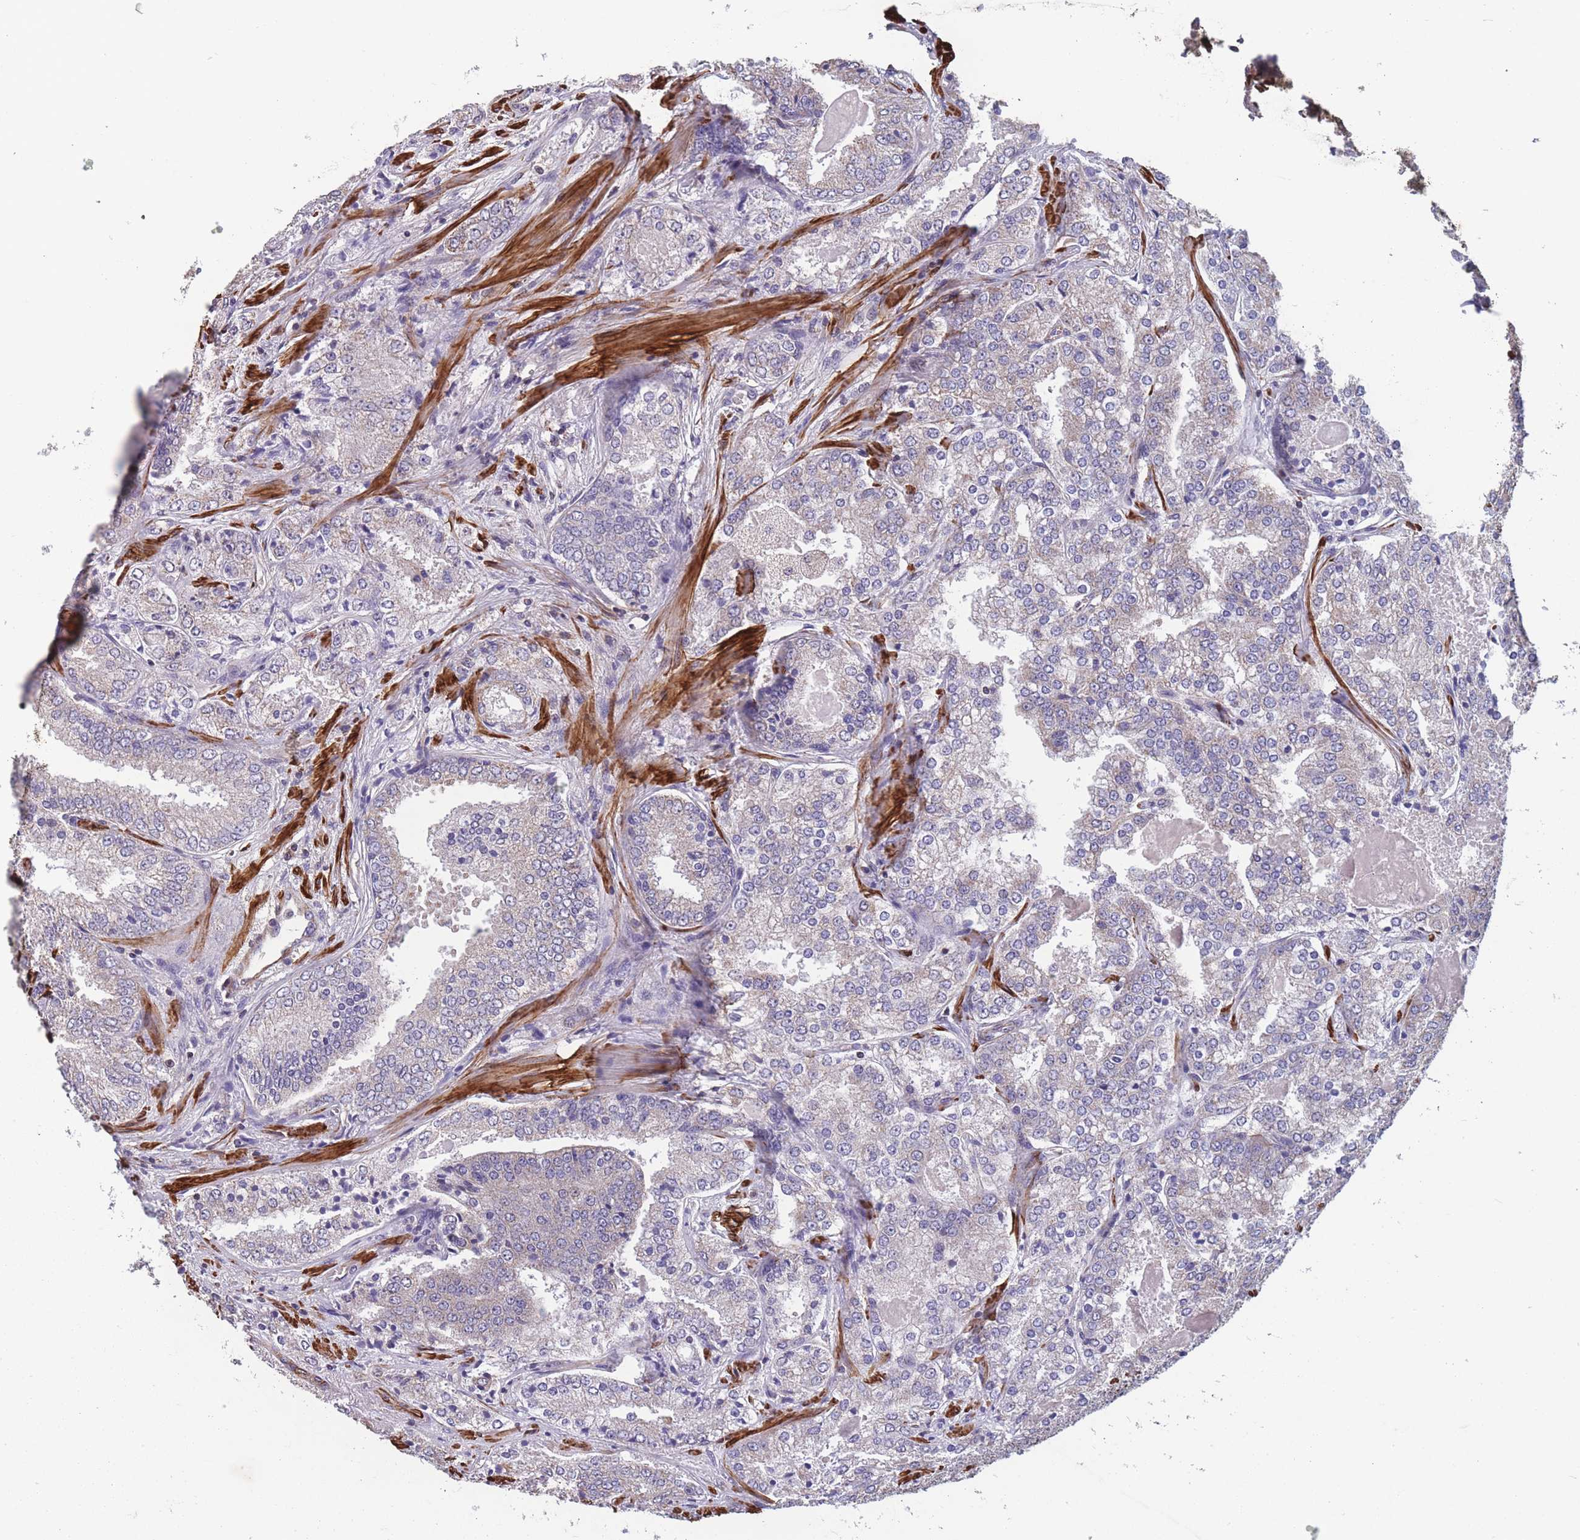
{"staining": {"intensity": "weak", "quantity": "25%-75%", "location": "cytoplasmic/membranous"}, "tissue": "prostate cancer", "cell_type": "Tumor cells", "image_type": "cancer", "snomed": [{"axis": "morphology", "description": "Adenocarcinoma, High grade"}, {"axis": "topography", "description": "Prostate"}], "caption": "Protein expression analysis of human high-grade adenocarcinoma (prostate) reveals weak cytoplasmic/membranous positivity in approximately 25%-75% of tumor cells.", "gene": "TOMM40L", "patient": {"sex": "male", "age": 63}}